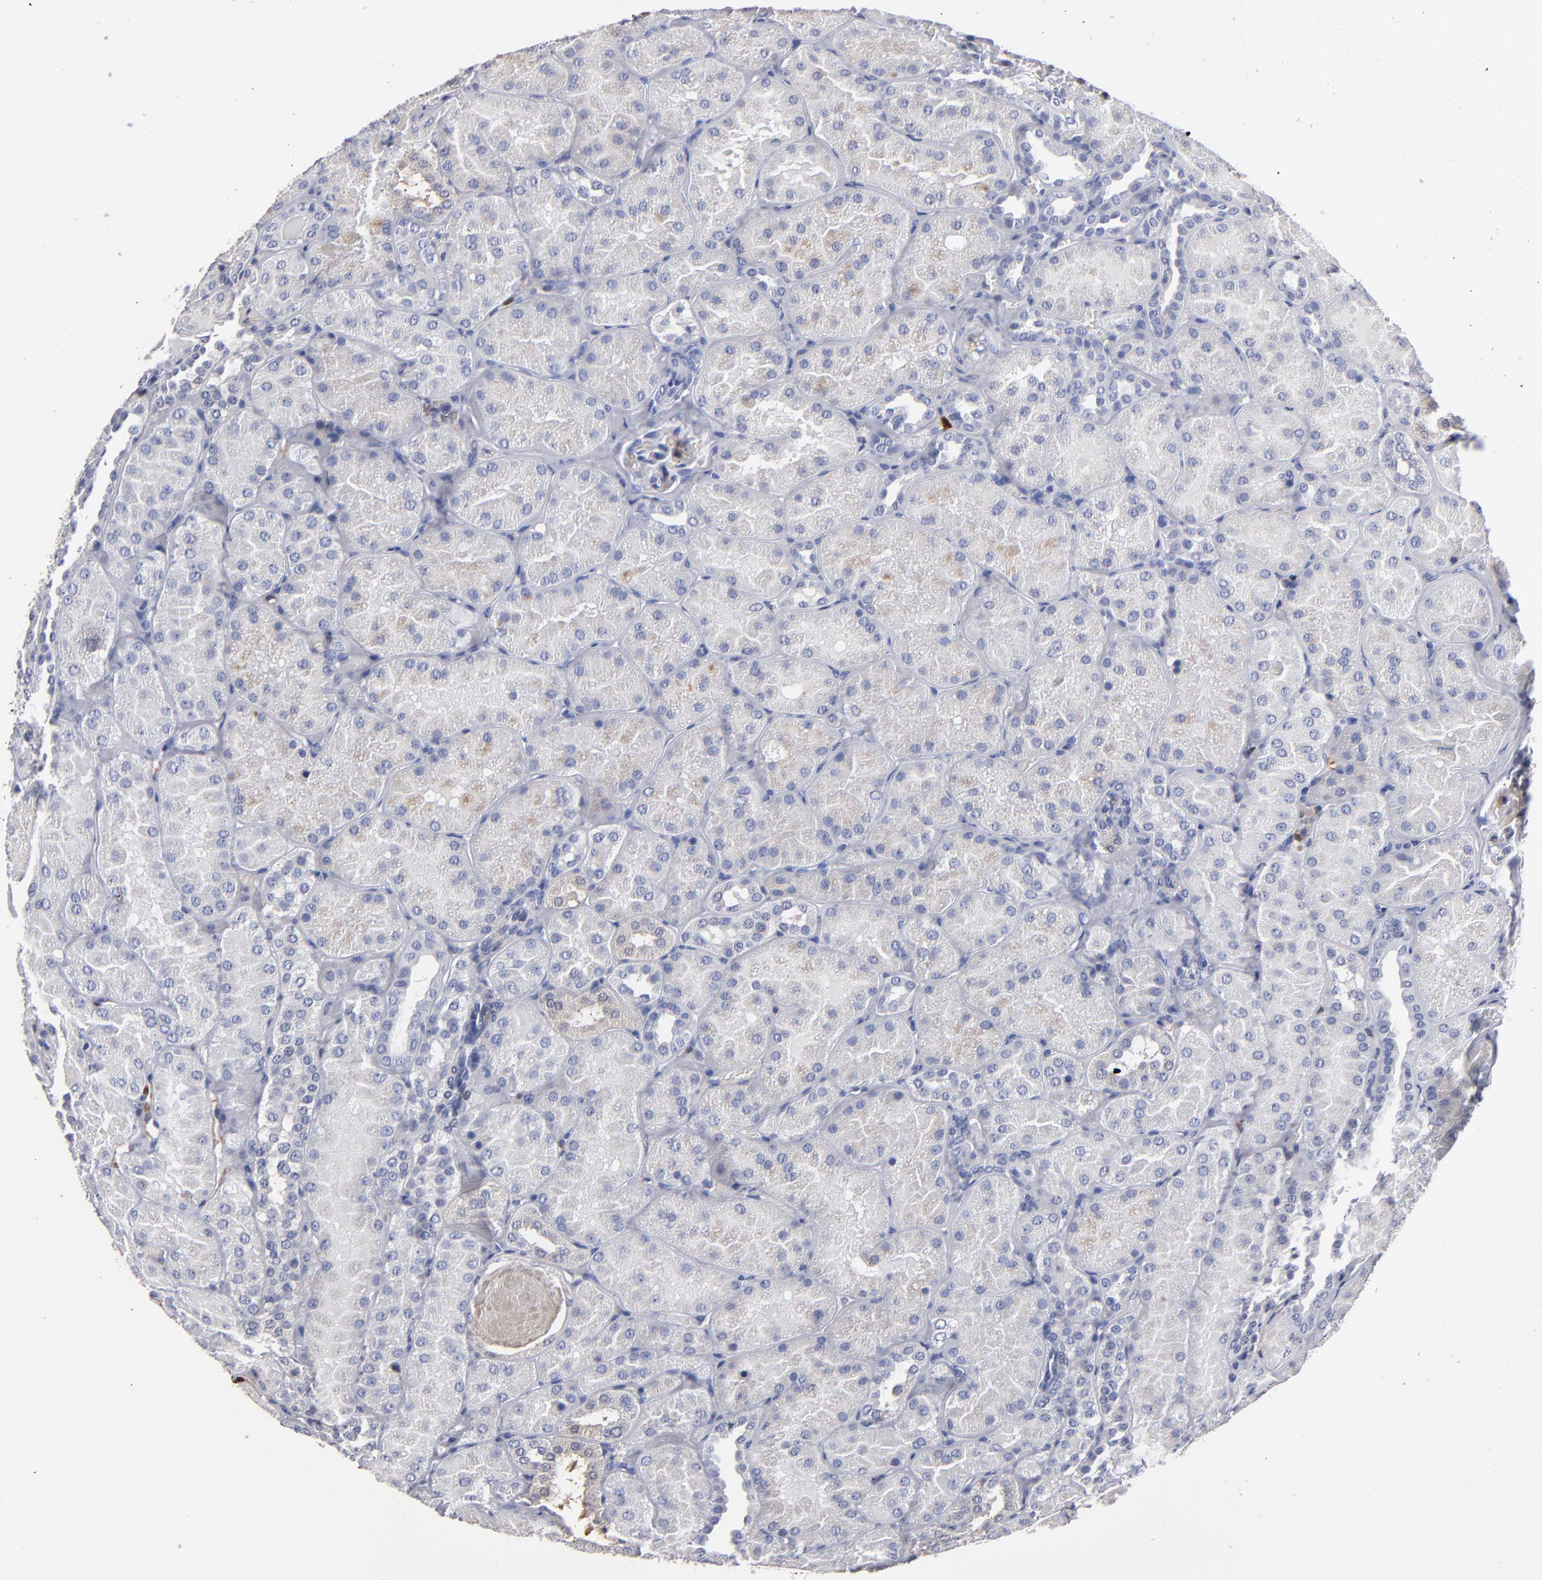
{"staining": {"intensity": "moderate", "quantity": "<25%", "location": "cytoplasmic/membranous"}, "tissue": "kidney", "cell_type": "Cells in glomeruli", "image_type": "normal", "snomed": [{"axis": "morphology", "description": "Normal tissue, NOS"}, {"axis": "topography", "description": "Kidney"}], "caption": "Kidney stained with IHC exhibits moderate cytoplasmic/membranous expression in approximately <25% of cells in glomeruli.", "gene": "FABP4", "patient": {"sex": "male", "age": 28}}